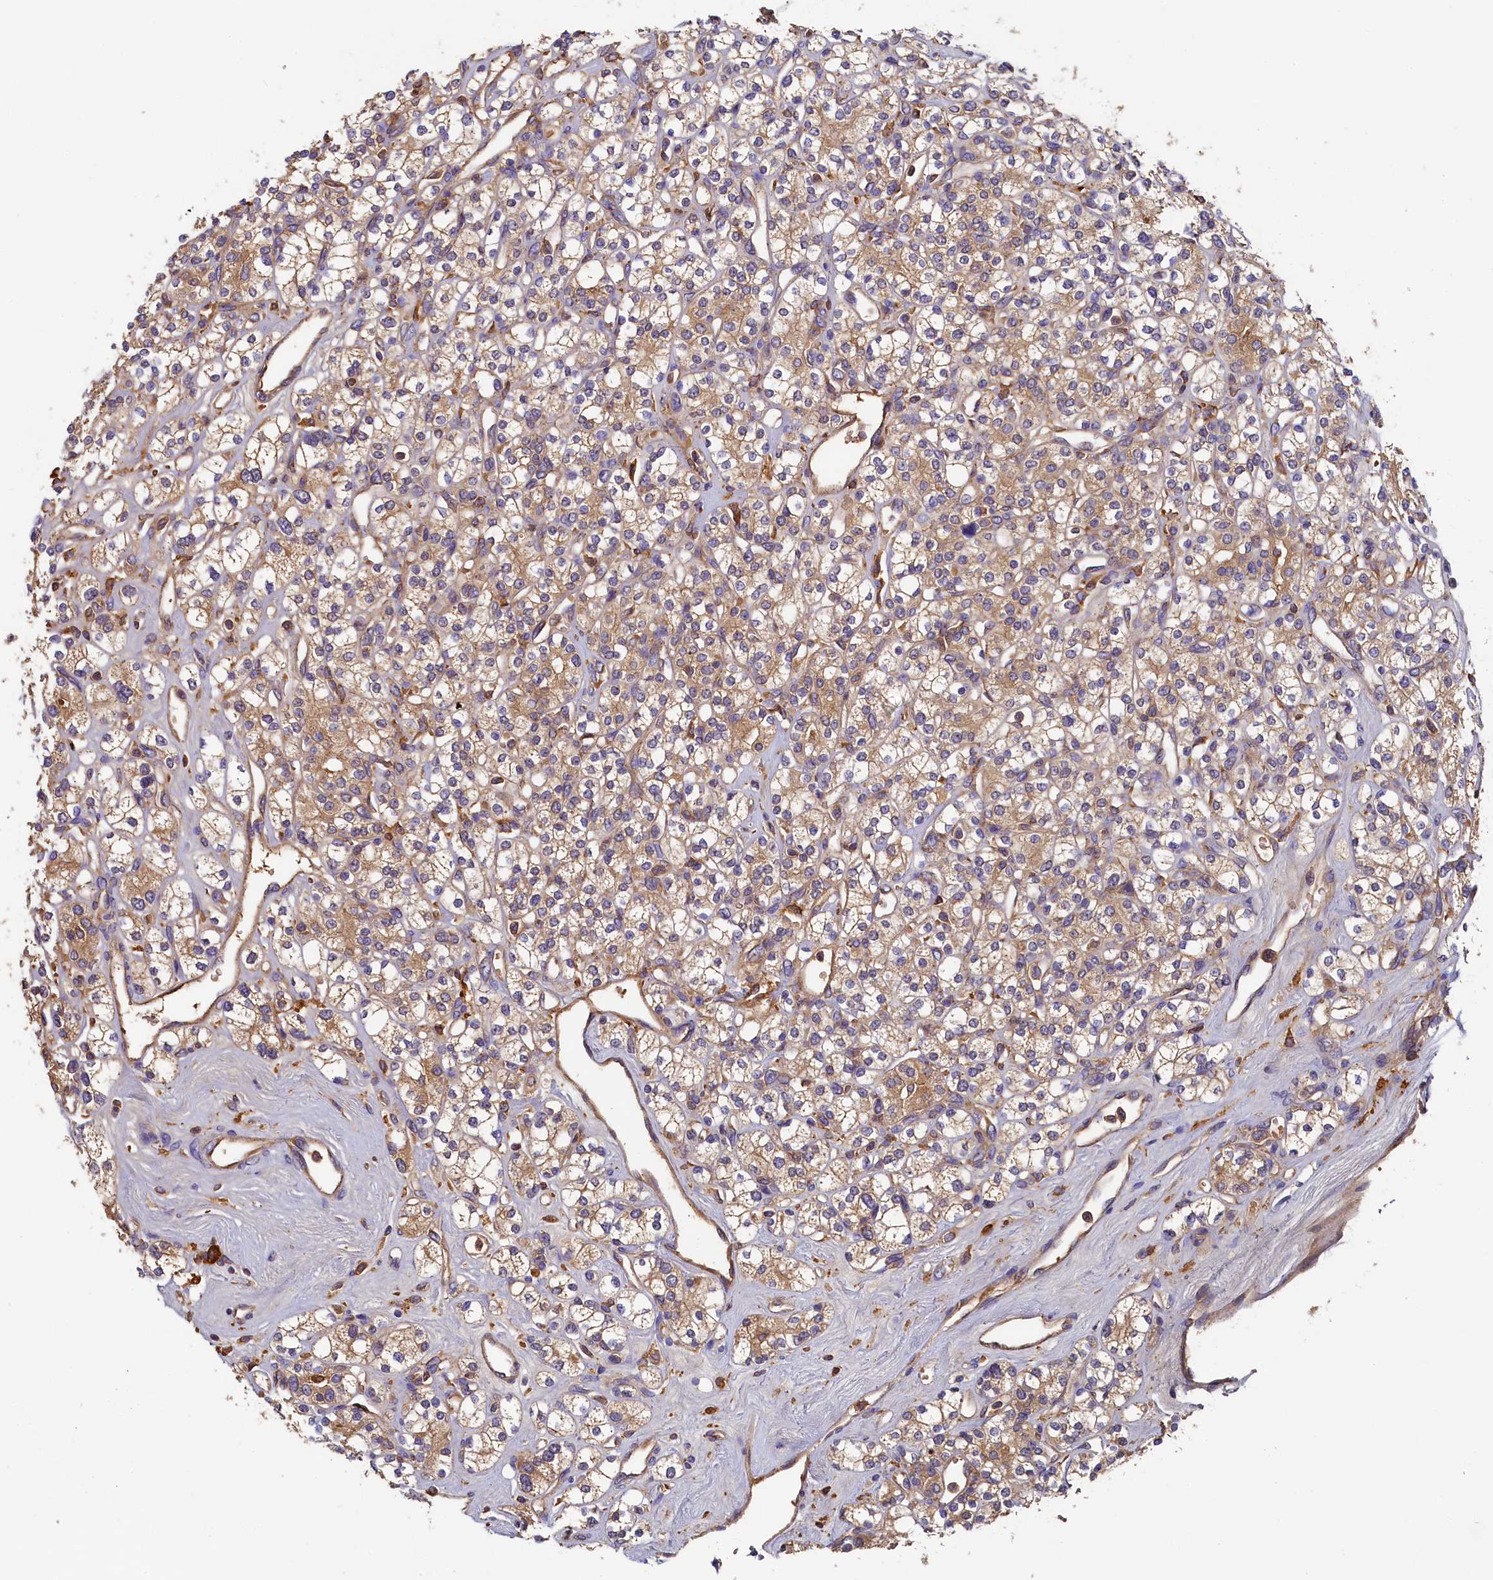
{"staining": {"intensity": "moderate", "quantity": ">75%", "location": "cytoplasmic/membranous"}, "tissue": "renal cancer", "cell_type": "Tumor cells", "image_type": "cancer", "snomed": [{"axis": "morphology", "description": "Adenocarcinoma, NOS"}, {"axis": "topography", "description": "Kidney"}], "caption": "Tumor cells show medium levels of moderate cytoplasmic/membranous expression in about >75% of cells in human renal cancer. The staining is performed using DAB brown chromogen to label protein expression. The nuclei are counter-stained blue using hematoxylin.", "gene": "SEC31B", "patient": {"sex": "male", "age": 77}}